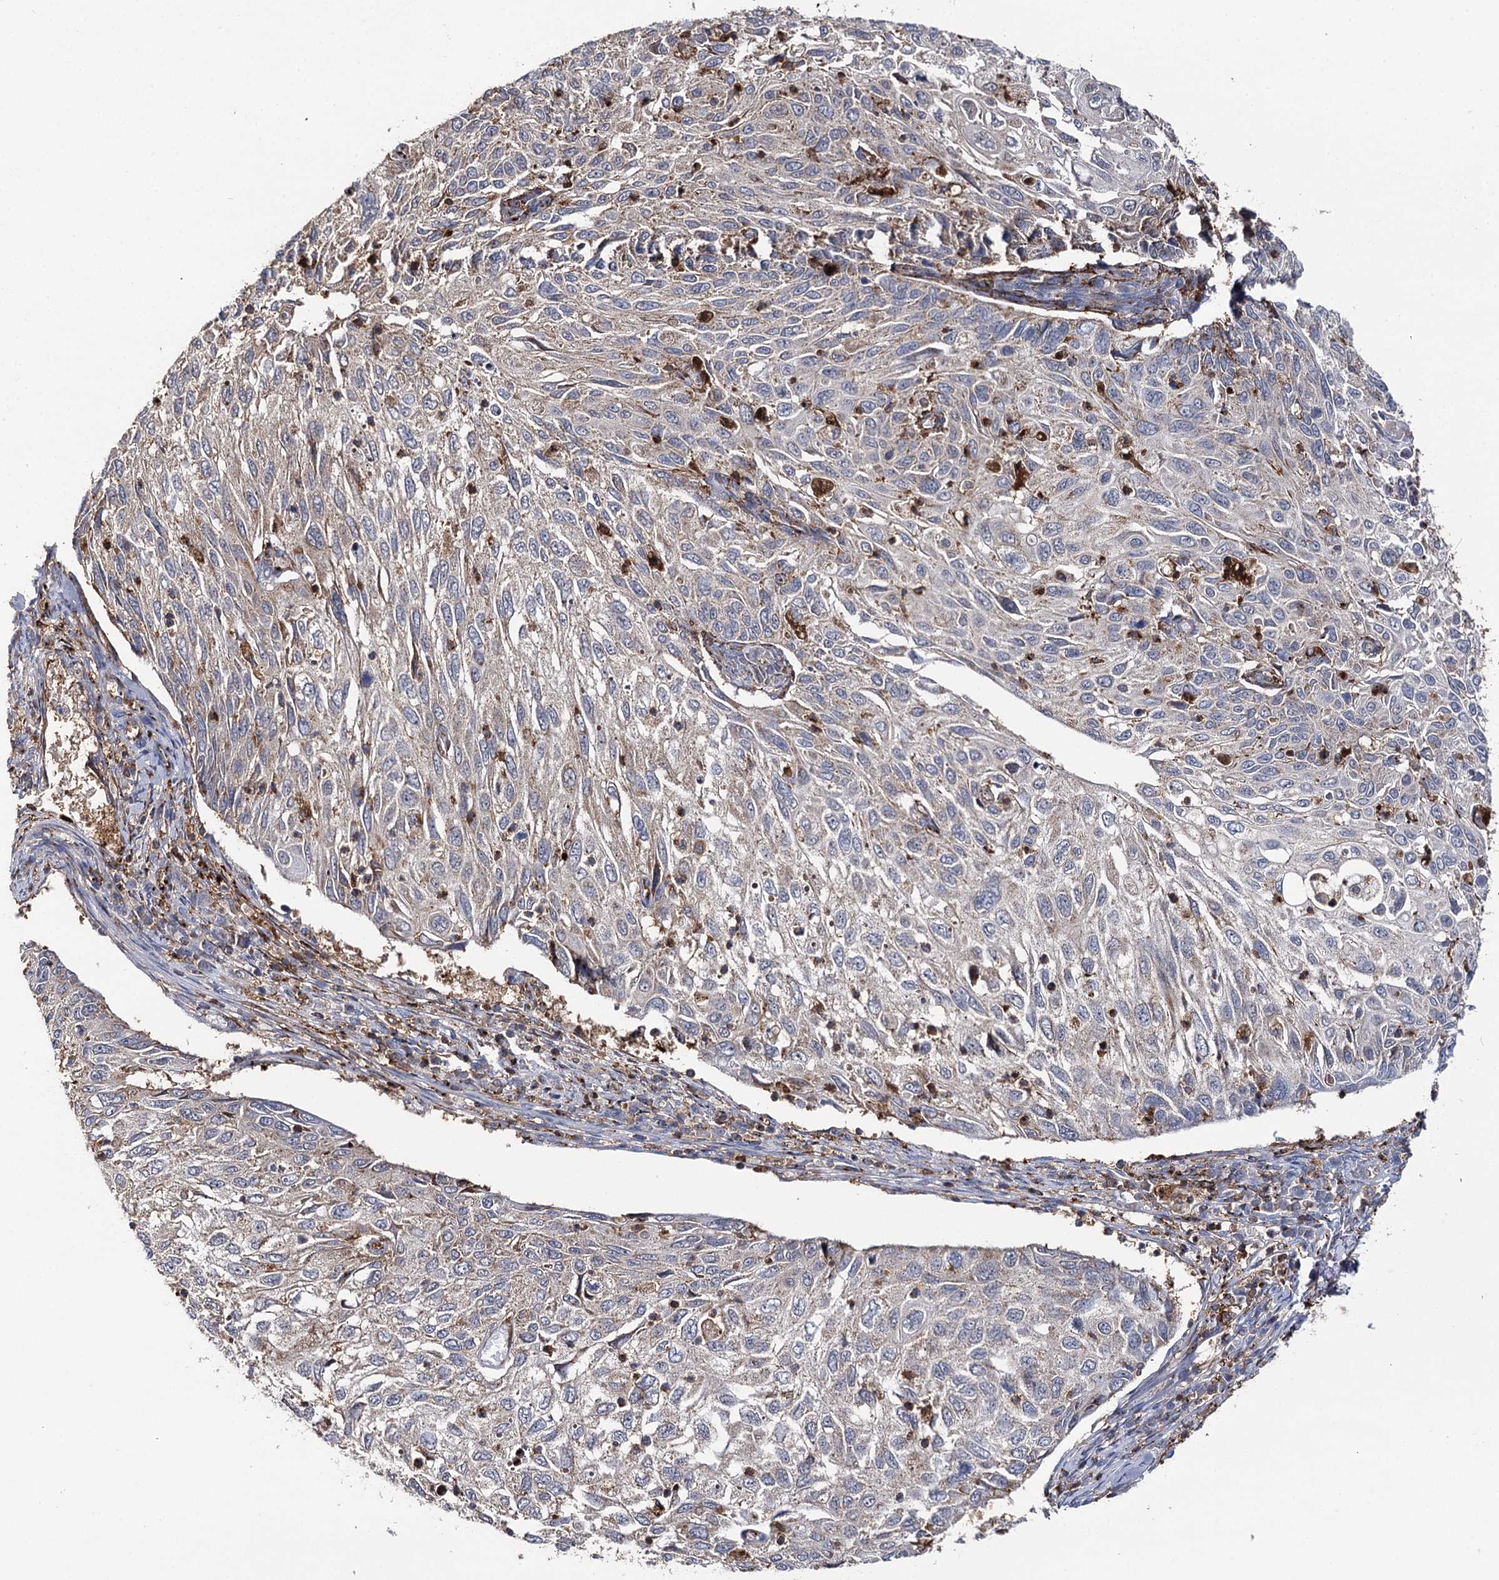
{"staining": {"intensity": "weak", "quantity": "<25%", "location": "cytoplasmic/membranous"}, "tissue": "cervical cancer", "cell_type": "Tumor cells", "image_type": "cancer", "snomed": [{"axis": "morphology", "description": "Squamous cell carcinoma, NOS"}, {"axis": "topography", "description": "Cervix"}], "caption": "Immunohistochemical staining of squamous cell carcinoma (cervical) displays no significant expression in tumor cells.", "gene": "SEC24B", "patient": {"sex": "female", "age": 70}}